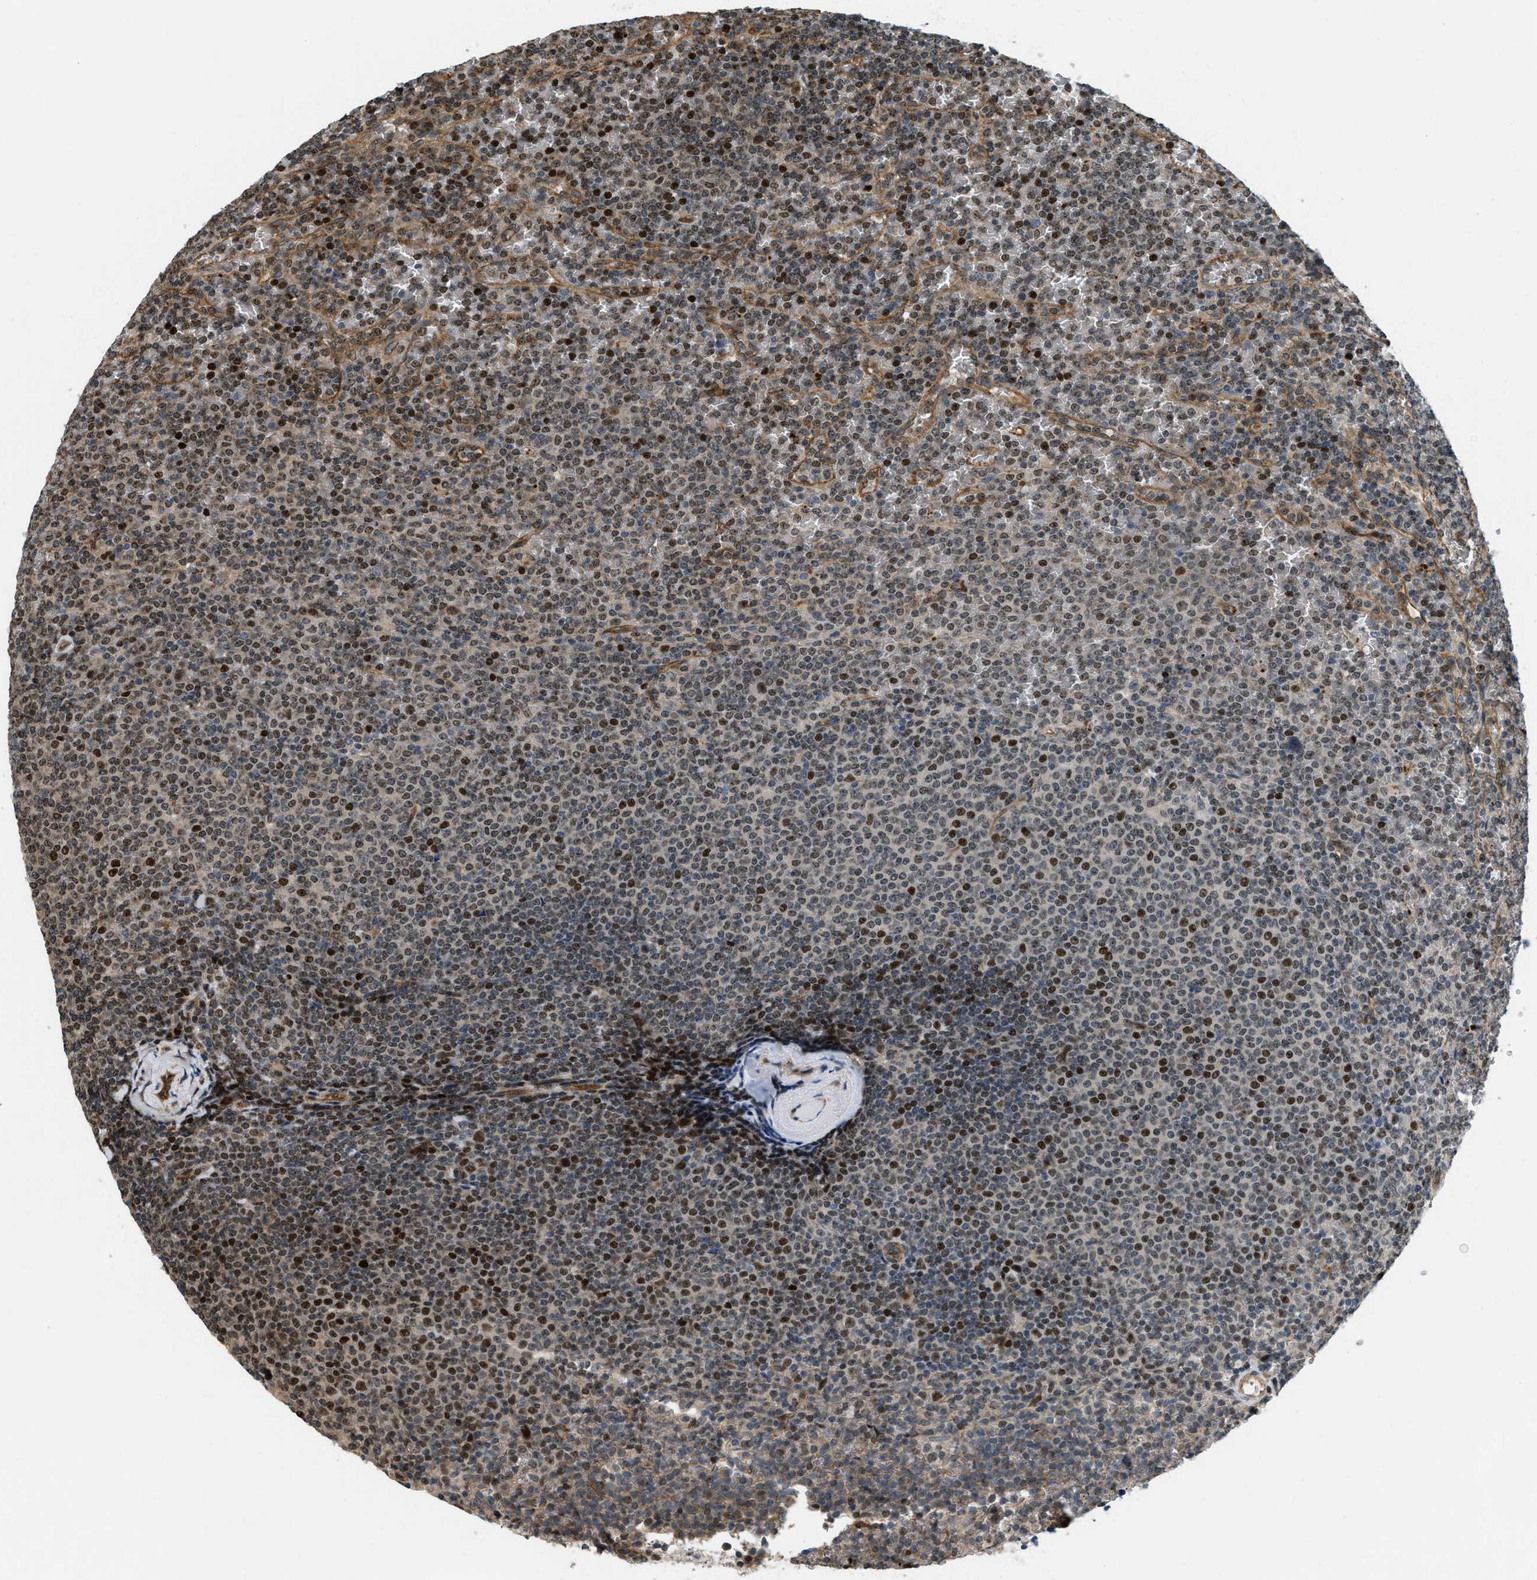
{"staining": {"intensity": "strong", "quantity": "25%-75%", "location": "nuclear"}, "tissue": "lymphoma", "cell_type": "Tumor cells", "image_type": "cancer", "snomed": [{"axis": "morphology", "description": "Malignant lymphoma, non-Hodgkin's type, Low grade"}, {"axis": "topography", "description": "Spleen"}], "caption": "Tumor cells show high levels of strong nuclear expression in approximately 25%-75% of cells in lymphoma. The protein of interest is stained brown, and the nuclei are stained in blue (DAB (3,3'-diaminobenzidine) IHC with brightfield microscopy, high magnification).", "gene": "LTA4H", "patient": {"sex": "female", "age": 77}}